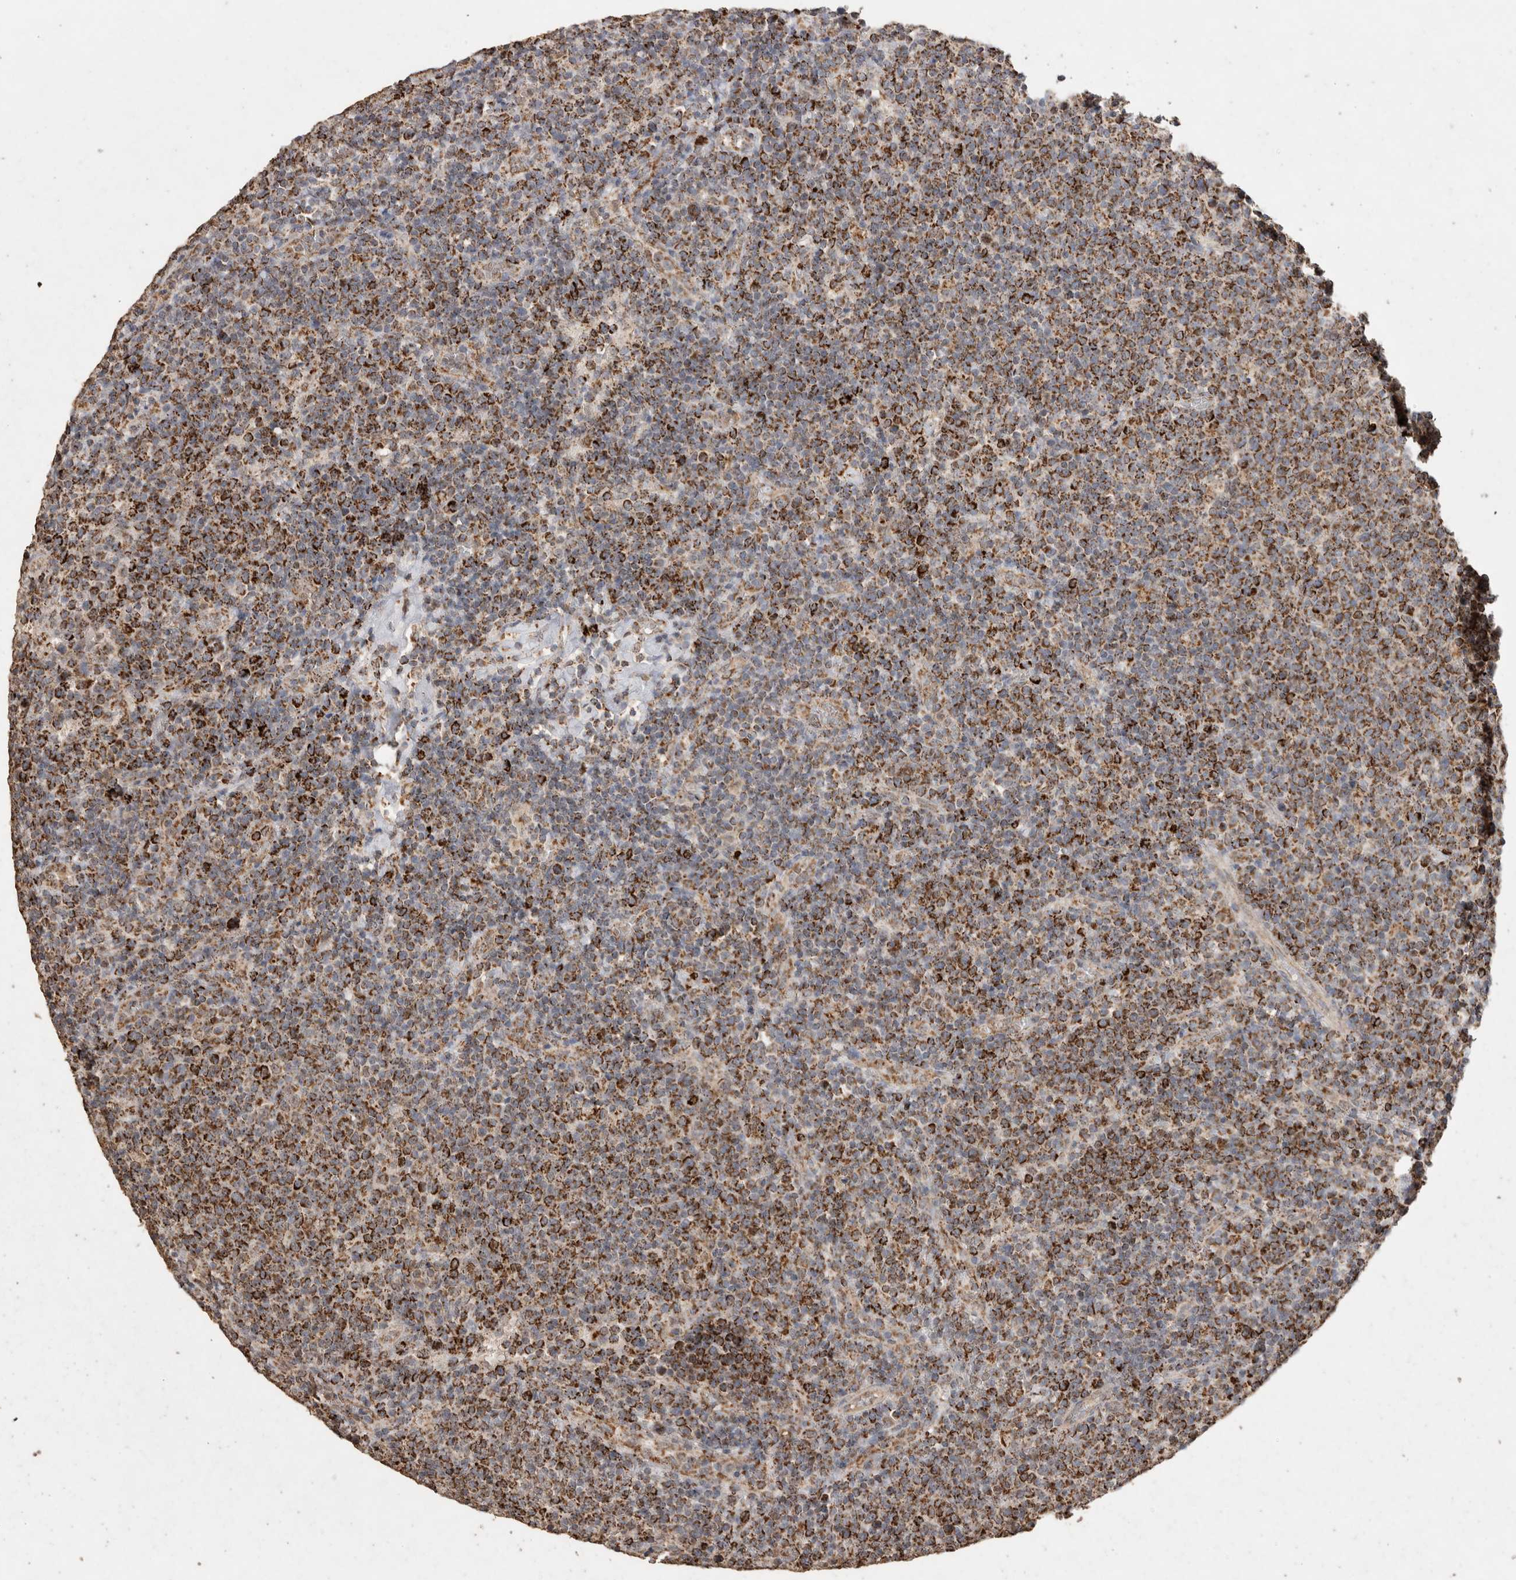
{"staining": {"intensity": "strong", "quantity": ">75%", "location": "cytoplasmic/membranous"}, "tissue": "lymphoma", "cell_type": "Tumor cells", "image_type": "cancer", "snomed": [{"axis": "morphology", "description": "Malignant lymphoma, non-Hodgkin's type, High grade"}, {"axis": "topography", "description": "Lymph node"}], "caption": "IHC of human malignant lymphoma, non-Hodgkin's type (high-grade) exhibits high levels of strong cytoplasmic/membranous staining in approximately >75% of tumor cells.", "gene": "ACADM", "patient": {"sex": "male", "age": 61}}